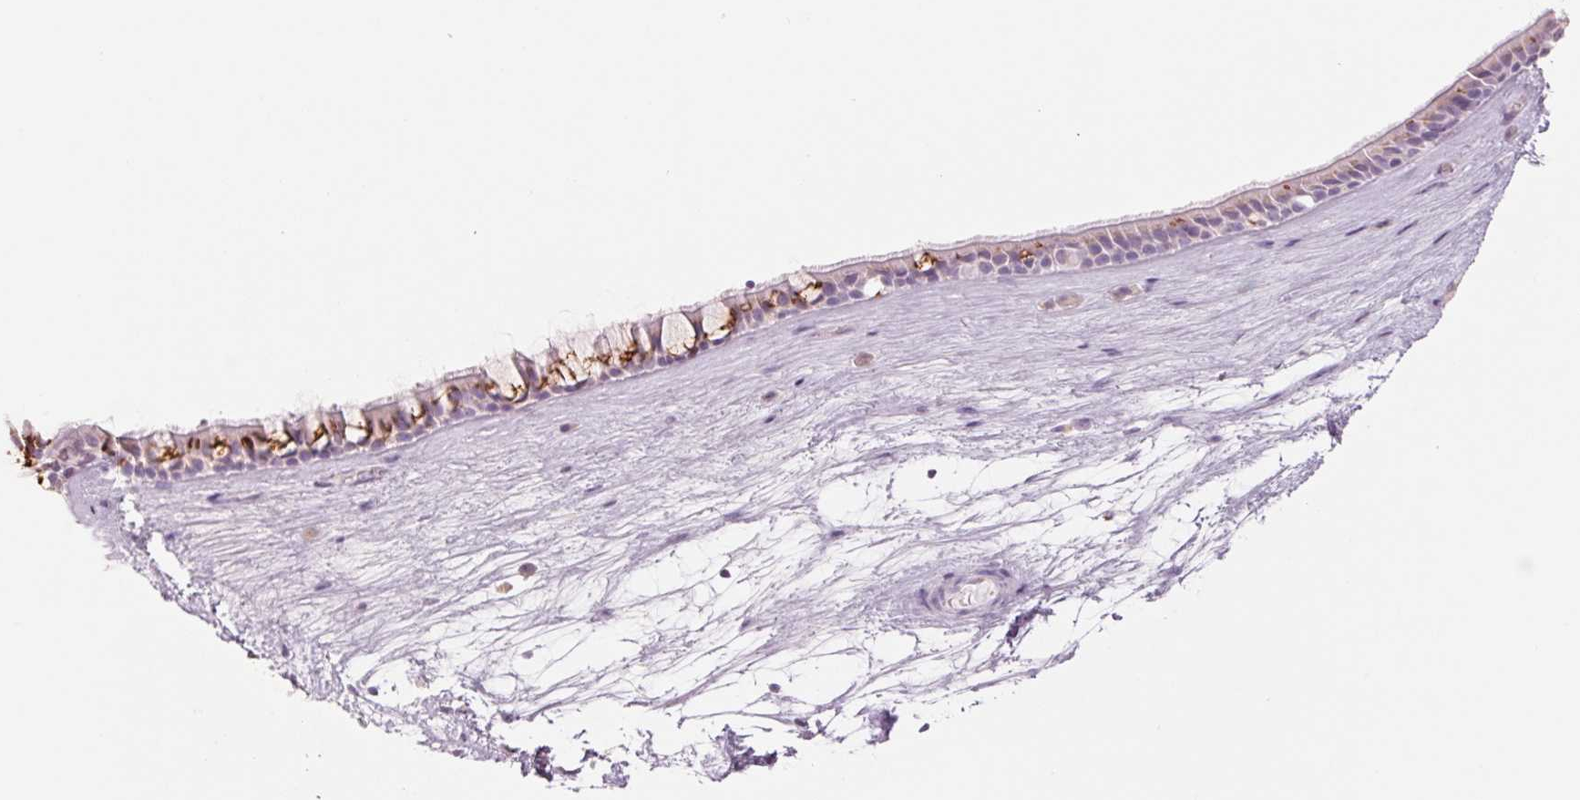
{"staining": {"intensity": "strong", "quantity": "25%-75%", "location": "cytoplasmic/membranous"}, "tissue": "nasopharynx", "cell_type": "Respiratory epithelial cells", "image_type": "normal", "snomed": [{"axis": "morphology", "description": "Normal tissue, NOS"}, {"axis": "topography", "description": "Nasopharynx"}], "caption": "IHC staining of unremarkable nasopharynx, which shows high levels of strong cytoplasmic/membranous expression in approximately 25%-75% of respiratory epithelial cells indicating strong cytoplasmic/membranous protein expression. The staining was performed using DAB (brown) for protein detection and nuclei were counterstained in hematoxylin (blue).", "gene": "GALNT7", "patient": {"sex": "male", "age": 68}}